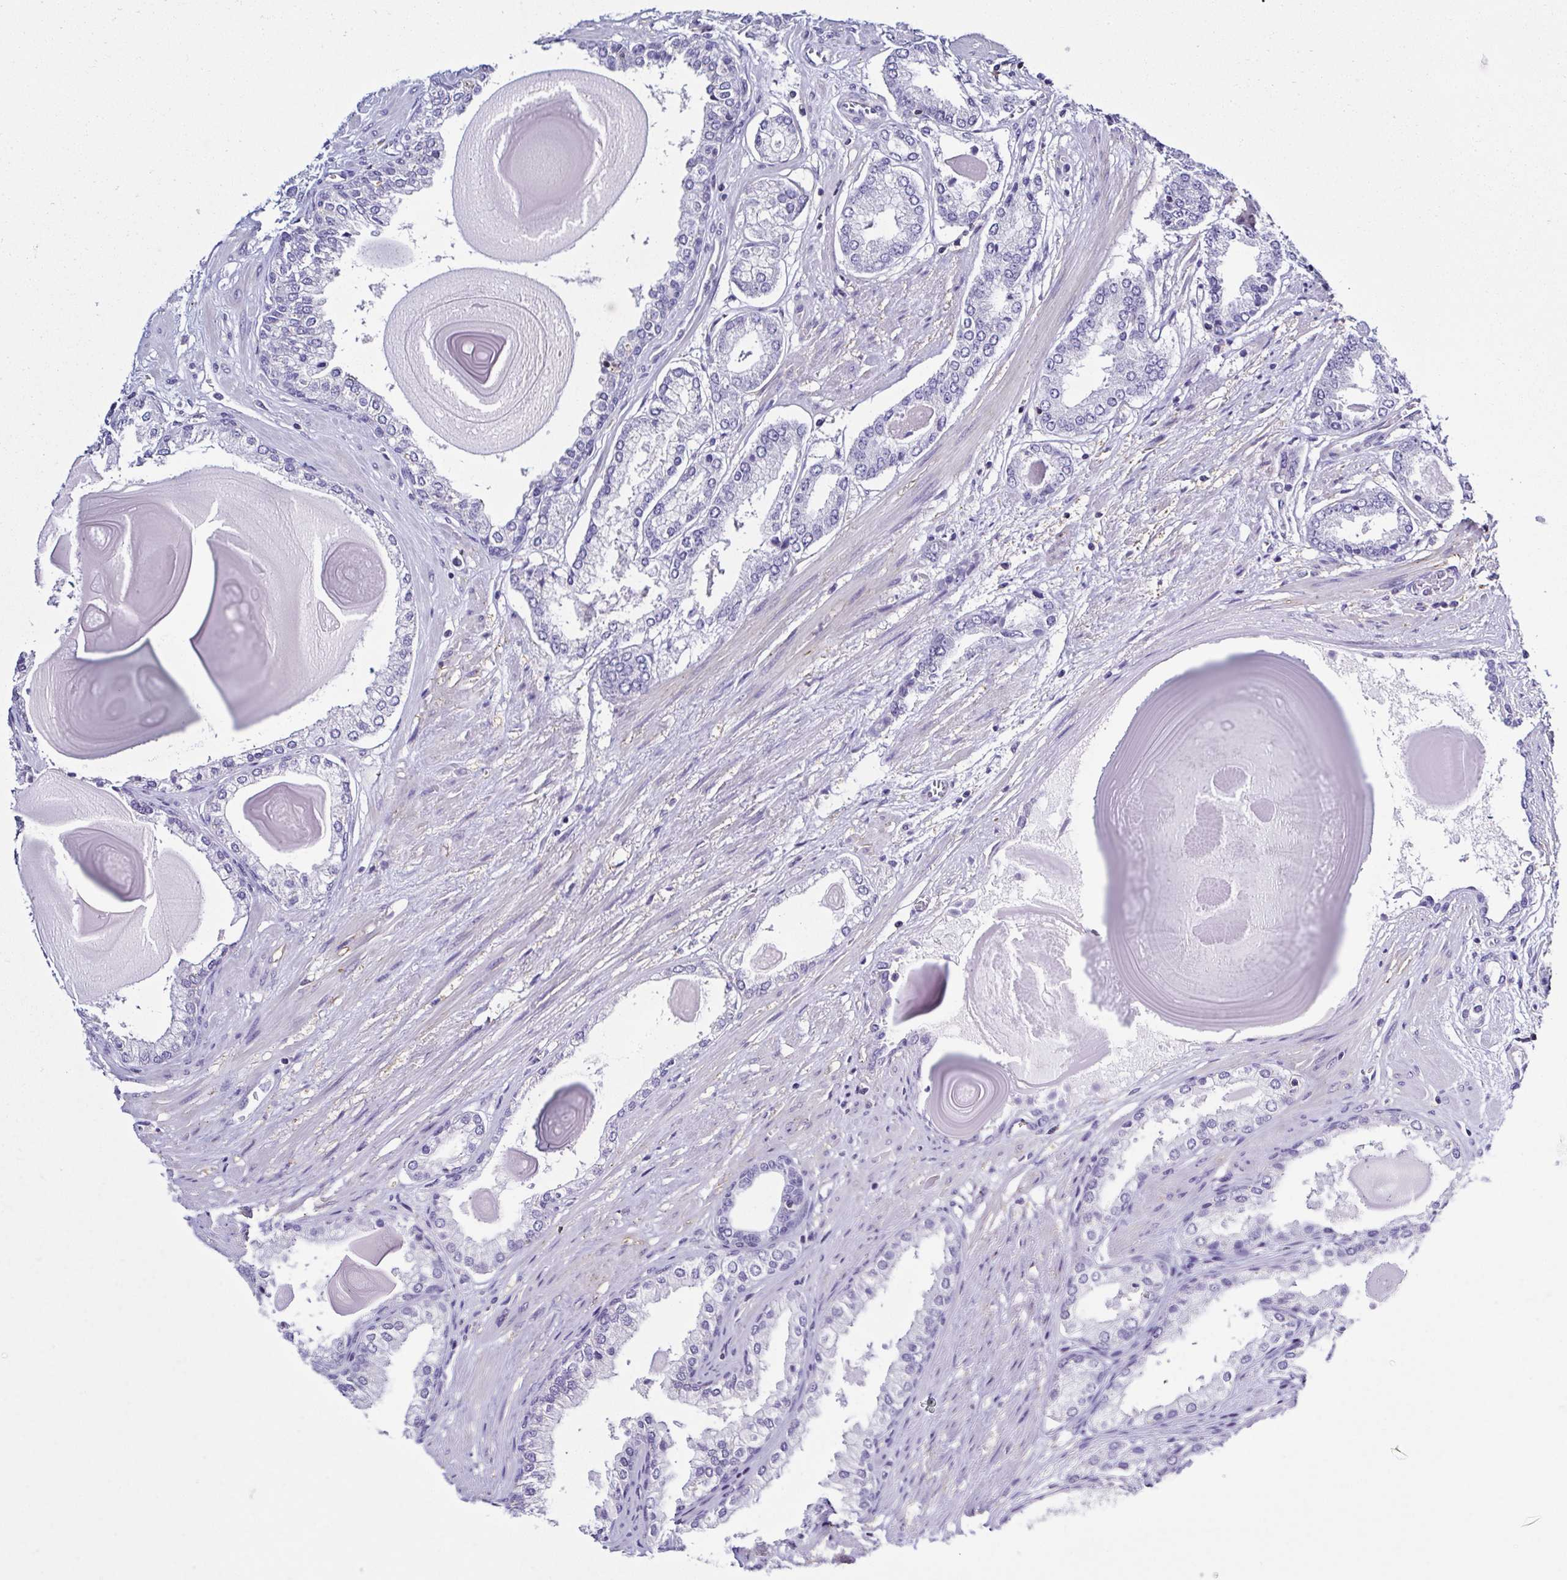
{"staining": {"intensity": "negative", "quantity": "none", "location": "none"}, "tissue": "prostate cancer", "cell_type": "Tumor cells", "image_type": "cancer", "snomed": [{"axis": "morphology", "description": "Adenocarcinoma, Low grade"}, {"axis": "topography", "description": "Prostate"}], "caption": "Immunohistochemistry (IHC) micrograph of neoplastic tissue: human low-grade adenocarcinoma (prostate) stained with DAB exhibits no significant protein staining in tumor cells.", "gene": "TNNT2", "patient": {"sex": "male", "age": 64}}